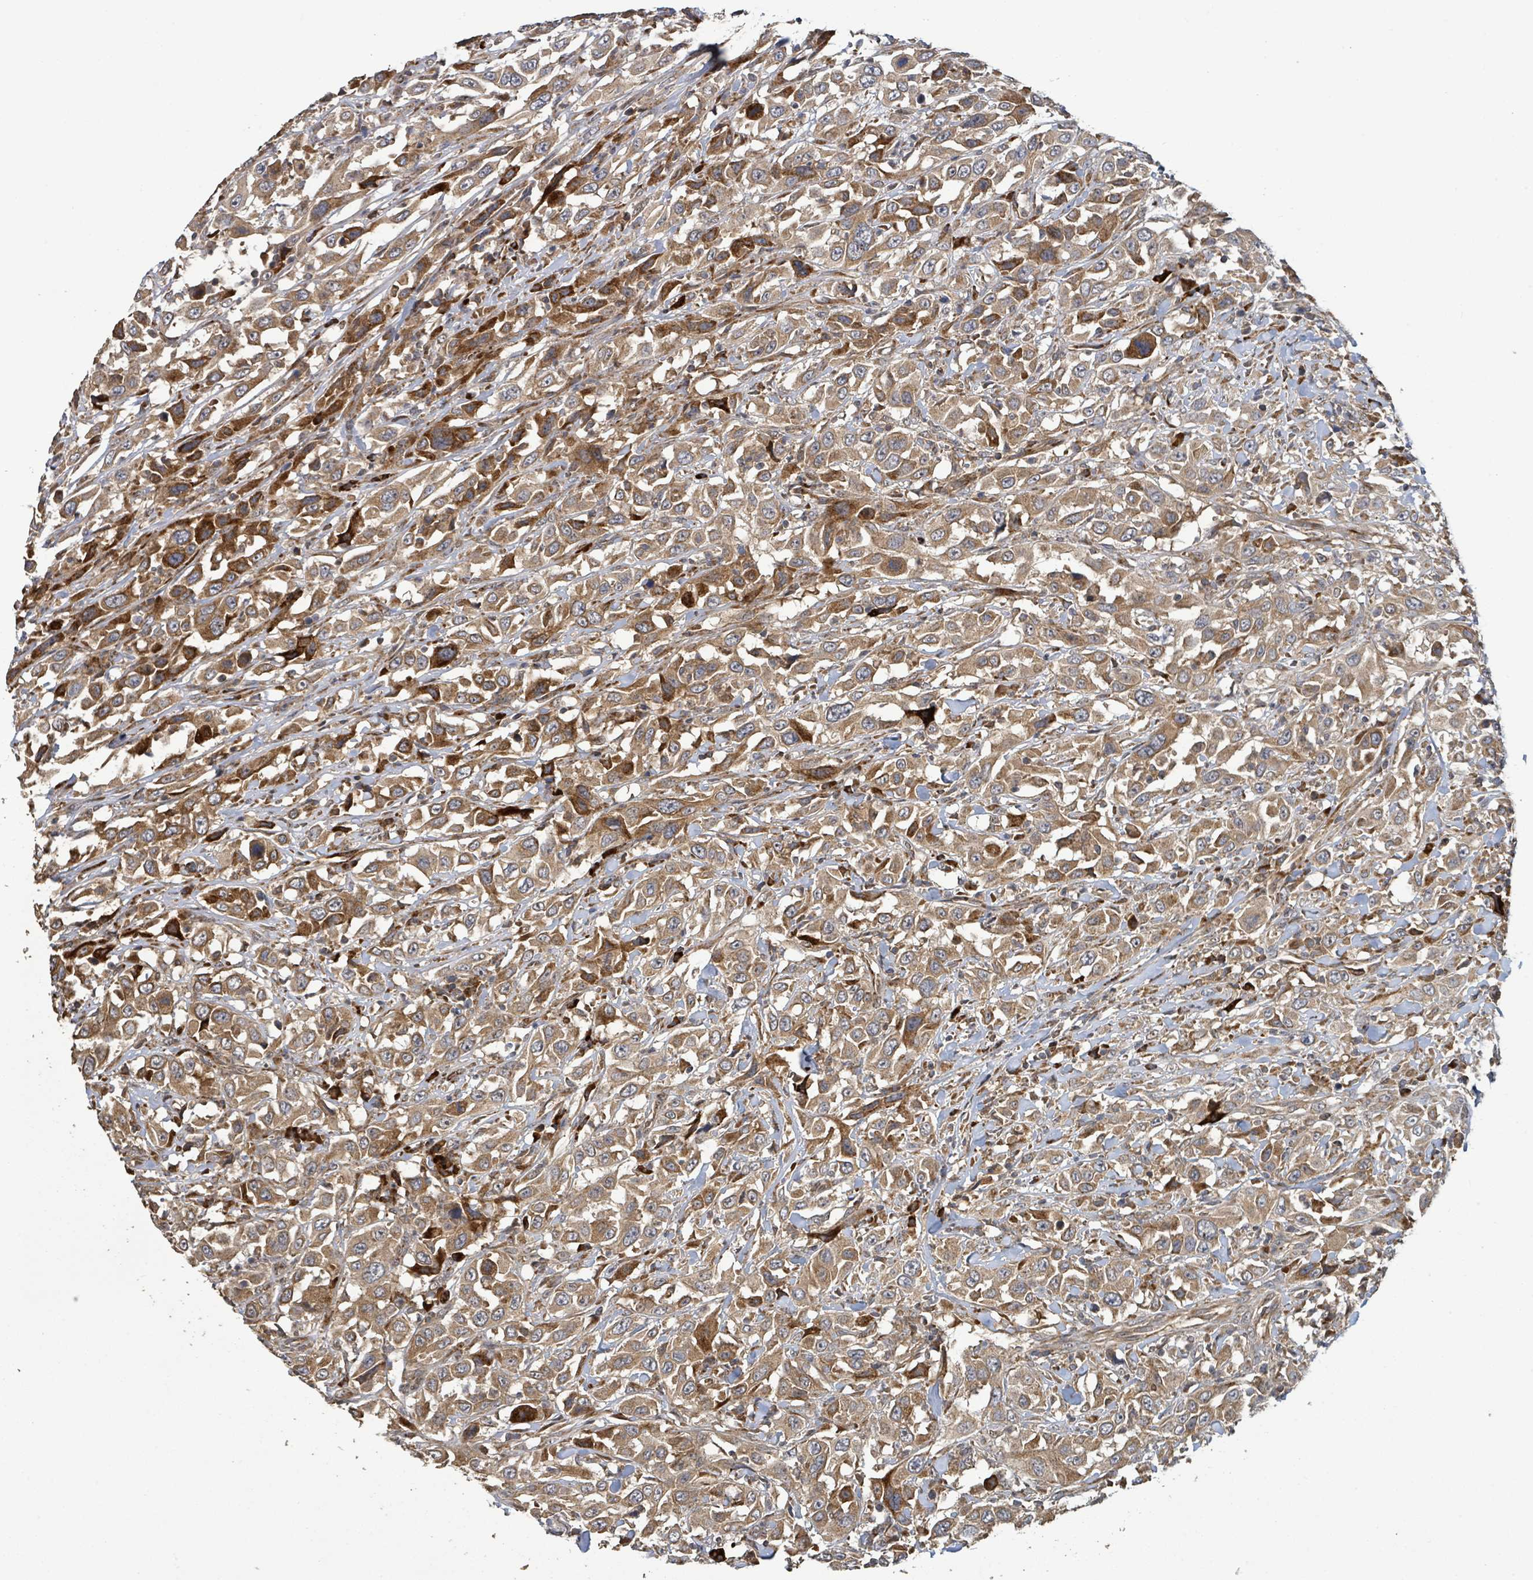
{"staining": {"intensity": "strong", "quantity": ">75%", "location": "cytoplasmic/membranous"}, "tissue": "urothelial cancer", "cell_type": "Tumor cells", "image_type": "cancer", "snomed": [{"axis": "morphology", "description": "Urothelial carcinoma, High grade"}, {"axis": "topography", "description": "Urinary bladder"}], "caption": "This is an image of immunohistochemistry staining of urothelial carcinoma (high-grade), which shows strong staining in the cytoplasmic/membranous of tumor cells.", "gene": "STARD4", "patient": {"sex": "male", "age": 61}}